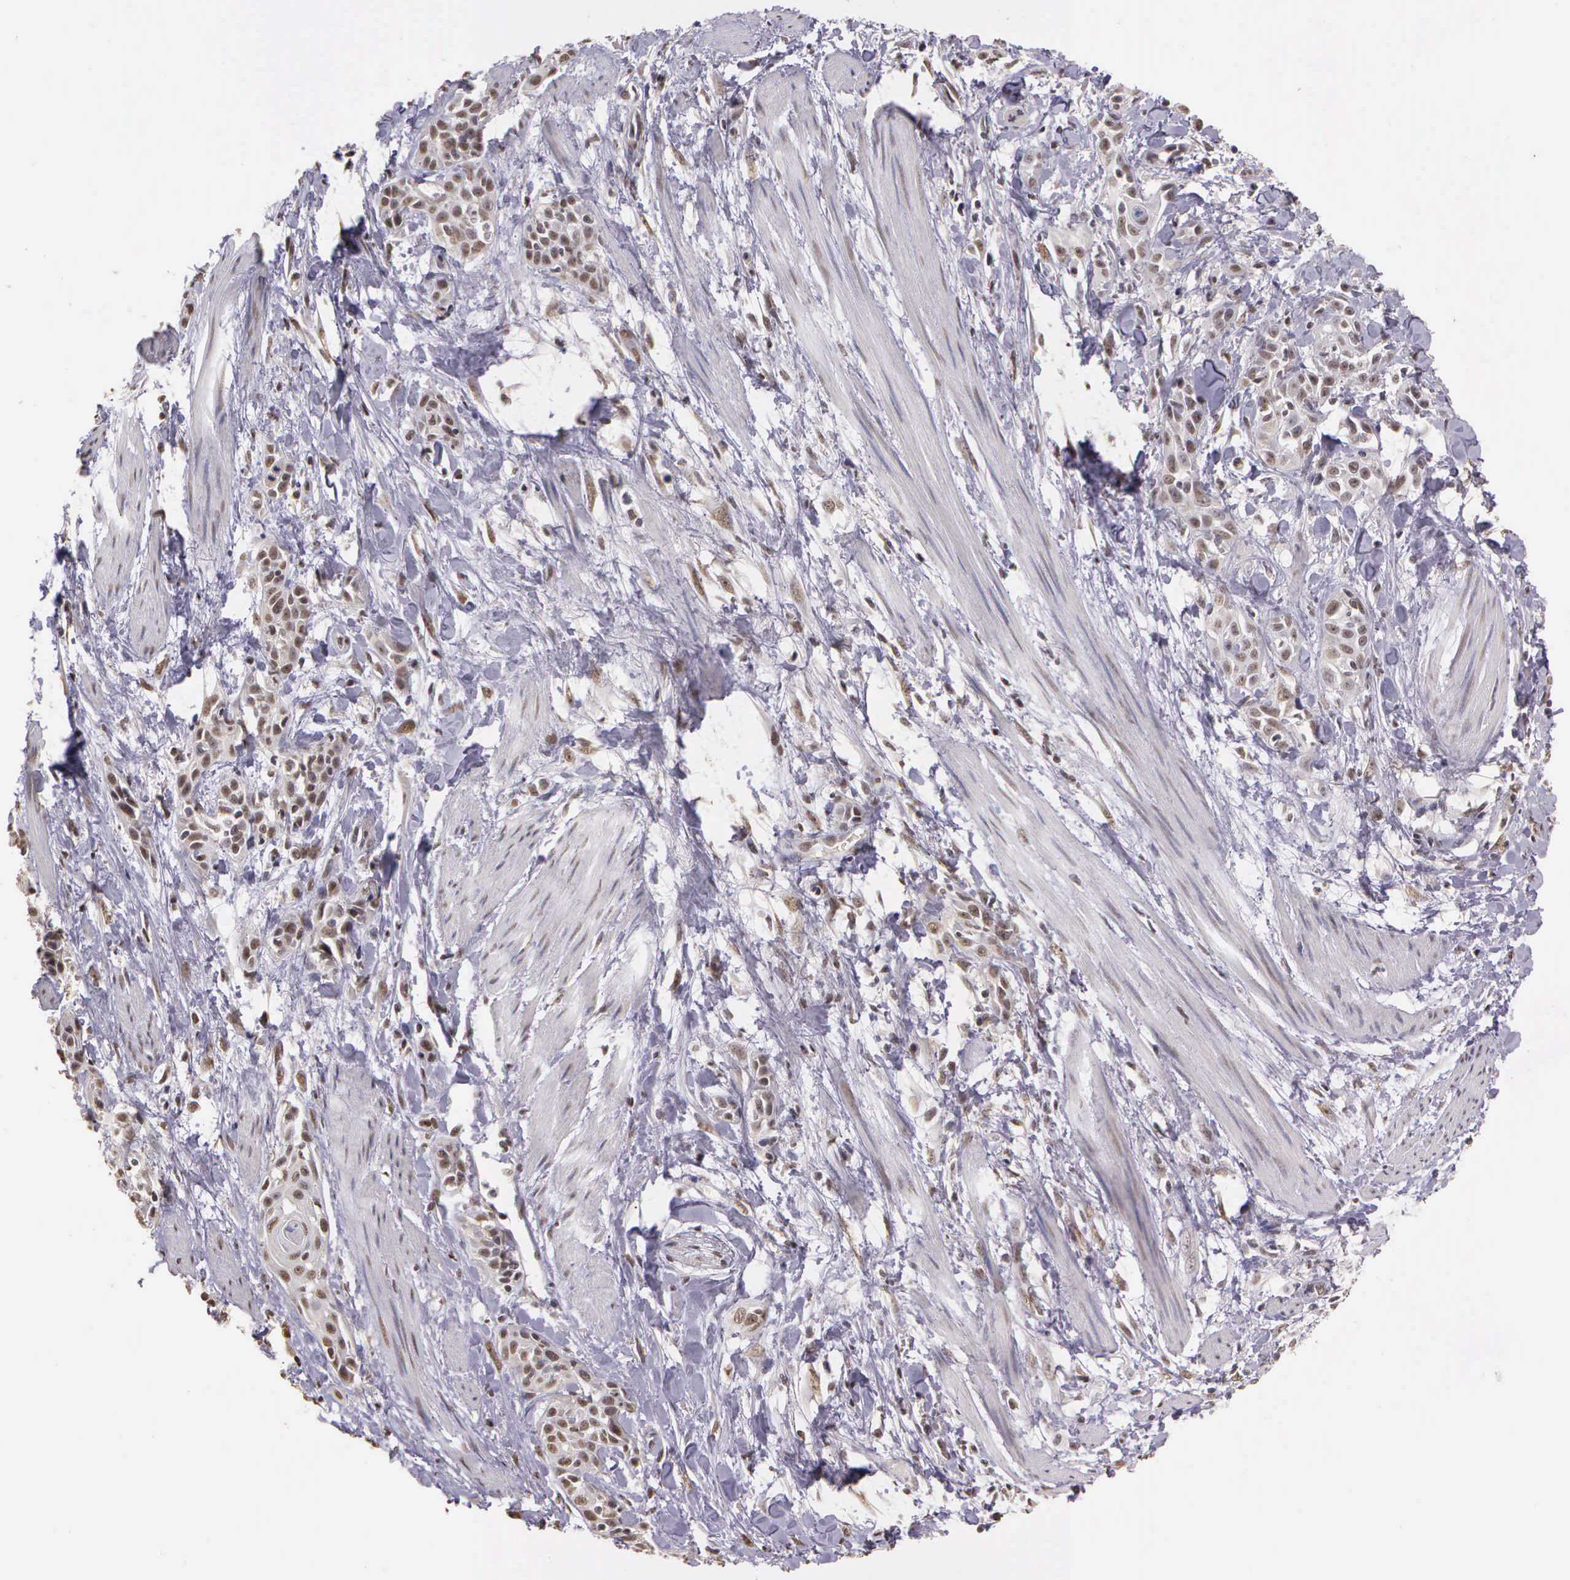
{"staining": {"intensity": "weak", "quantity": ">75%", "location": "nuclear"}, "tissue": "skin cancer", "cell_type": "Tumor cells", "image_type": "cancer", "snomed": [{"axis": "morphology", "description": "Squamous cell carcinoma, NOS"}, {"axis": "topography", "description": "Skin"}, {"axis": "topography", "description": "Anal"}], "caption": "Immunohistochemical staining of skin squamous cell carcinoma shows low levels of weak nuclear positivity in approximately >75% of tumor cells.", "gene": "ARMCX5", "patient": {"sex": "male", "age": 64}}